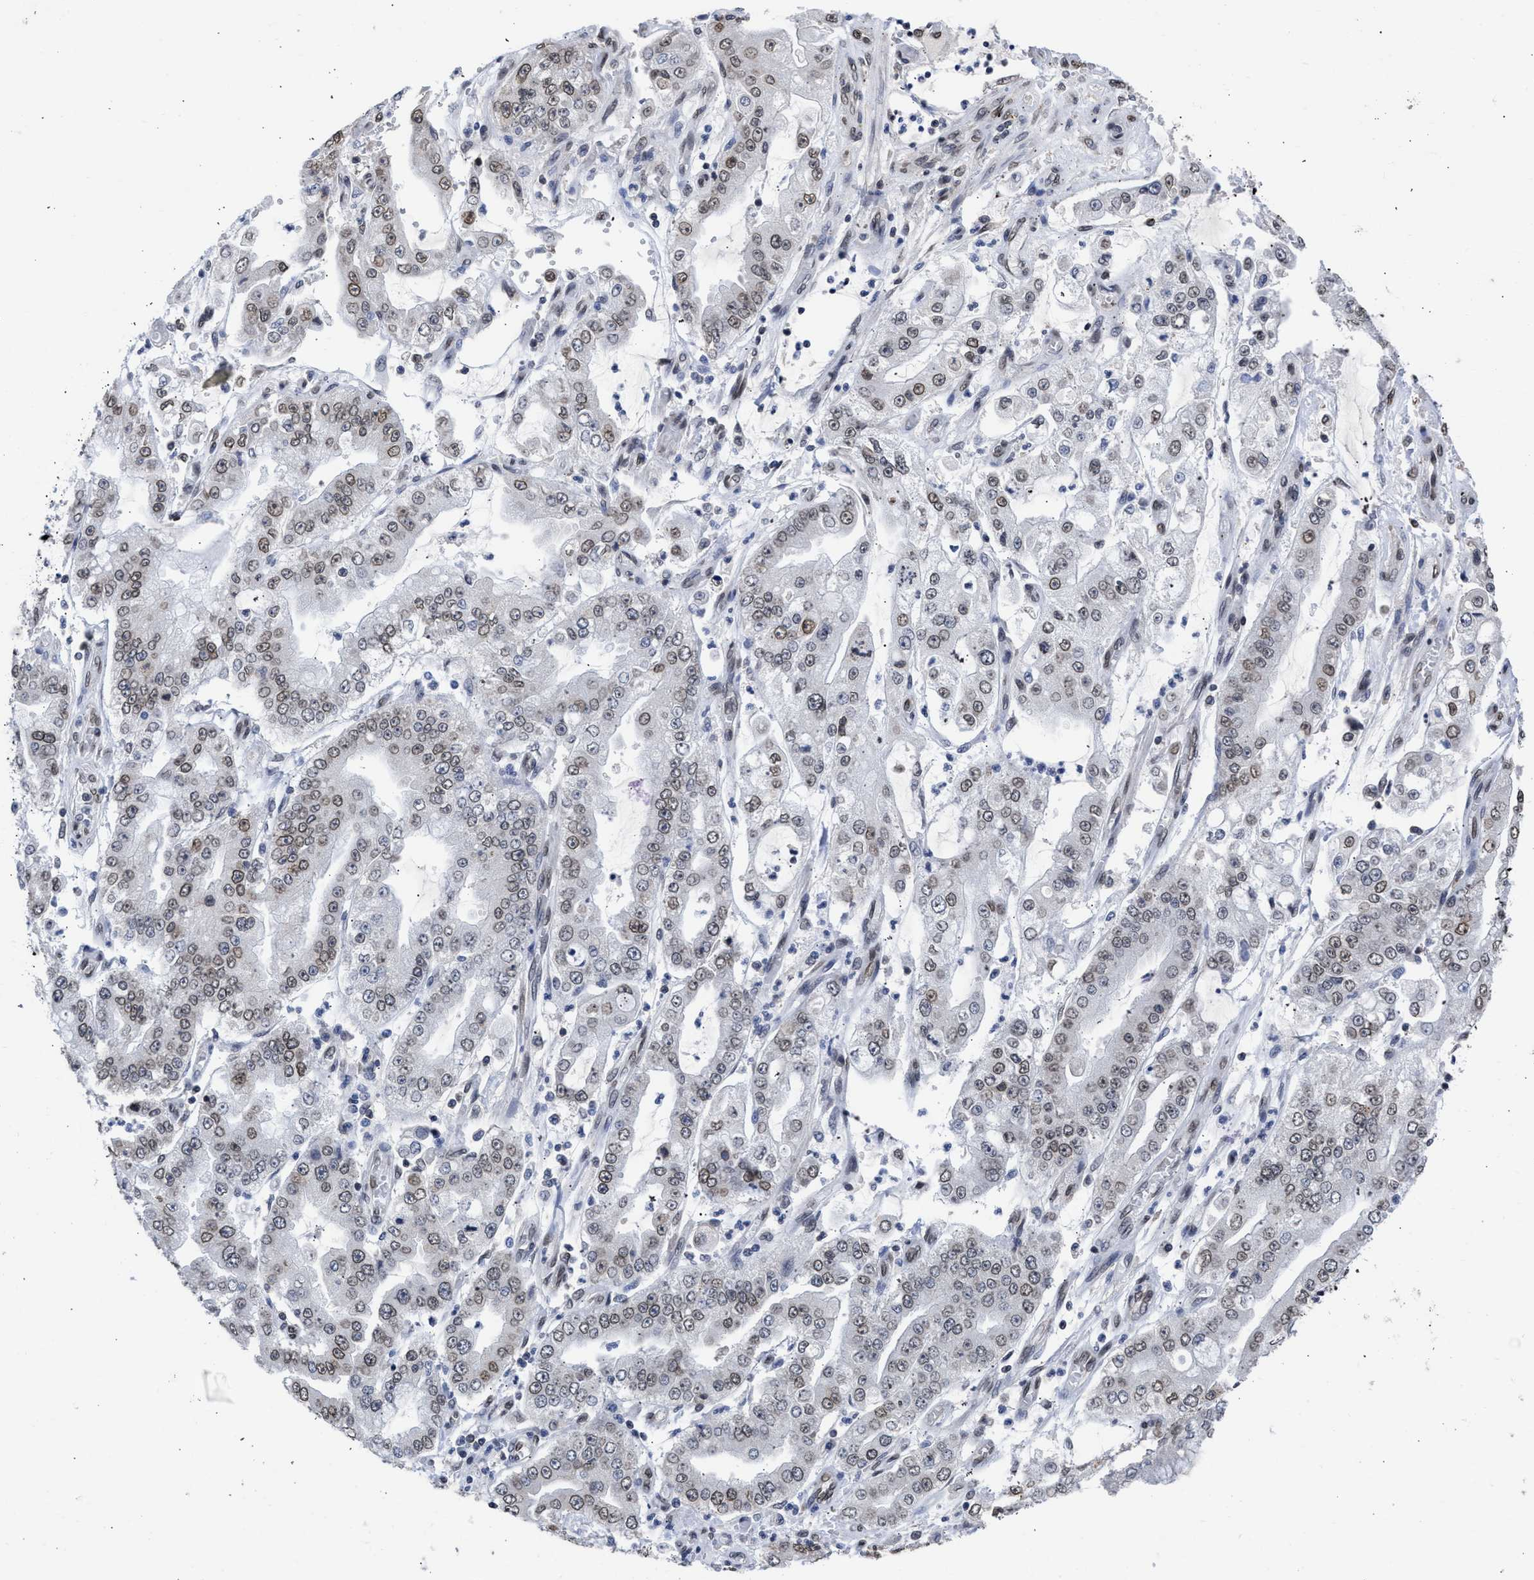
{"staining": {"intensity": "weak", "quantity": "25%-75%", "location": "cytoplasmic/membranous,nuclear"}, "tissue": "stomach cancer", "cell_type": "Tumor cells", "image_type": "cancer", "snomed": [{"axis": "morphology", "description": "Adenocarcinoma, NOS"}, {"axis": "topography", "description": "Stomach"}], "caption": "Protein staining of adenocarcinoma (stomach) tissue shows weak cytoplasmic/membranous and nuclear positivity in approximately 25%-75% of tumor cells. Immunohistochemistry stains the protein of interest in brown and the nuclei are stained blue.", "gene": "NUP35", "patient": {"sex": "male", "age": 76}}